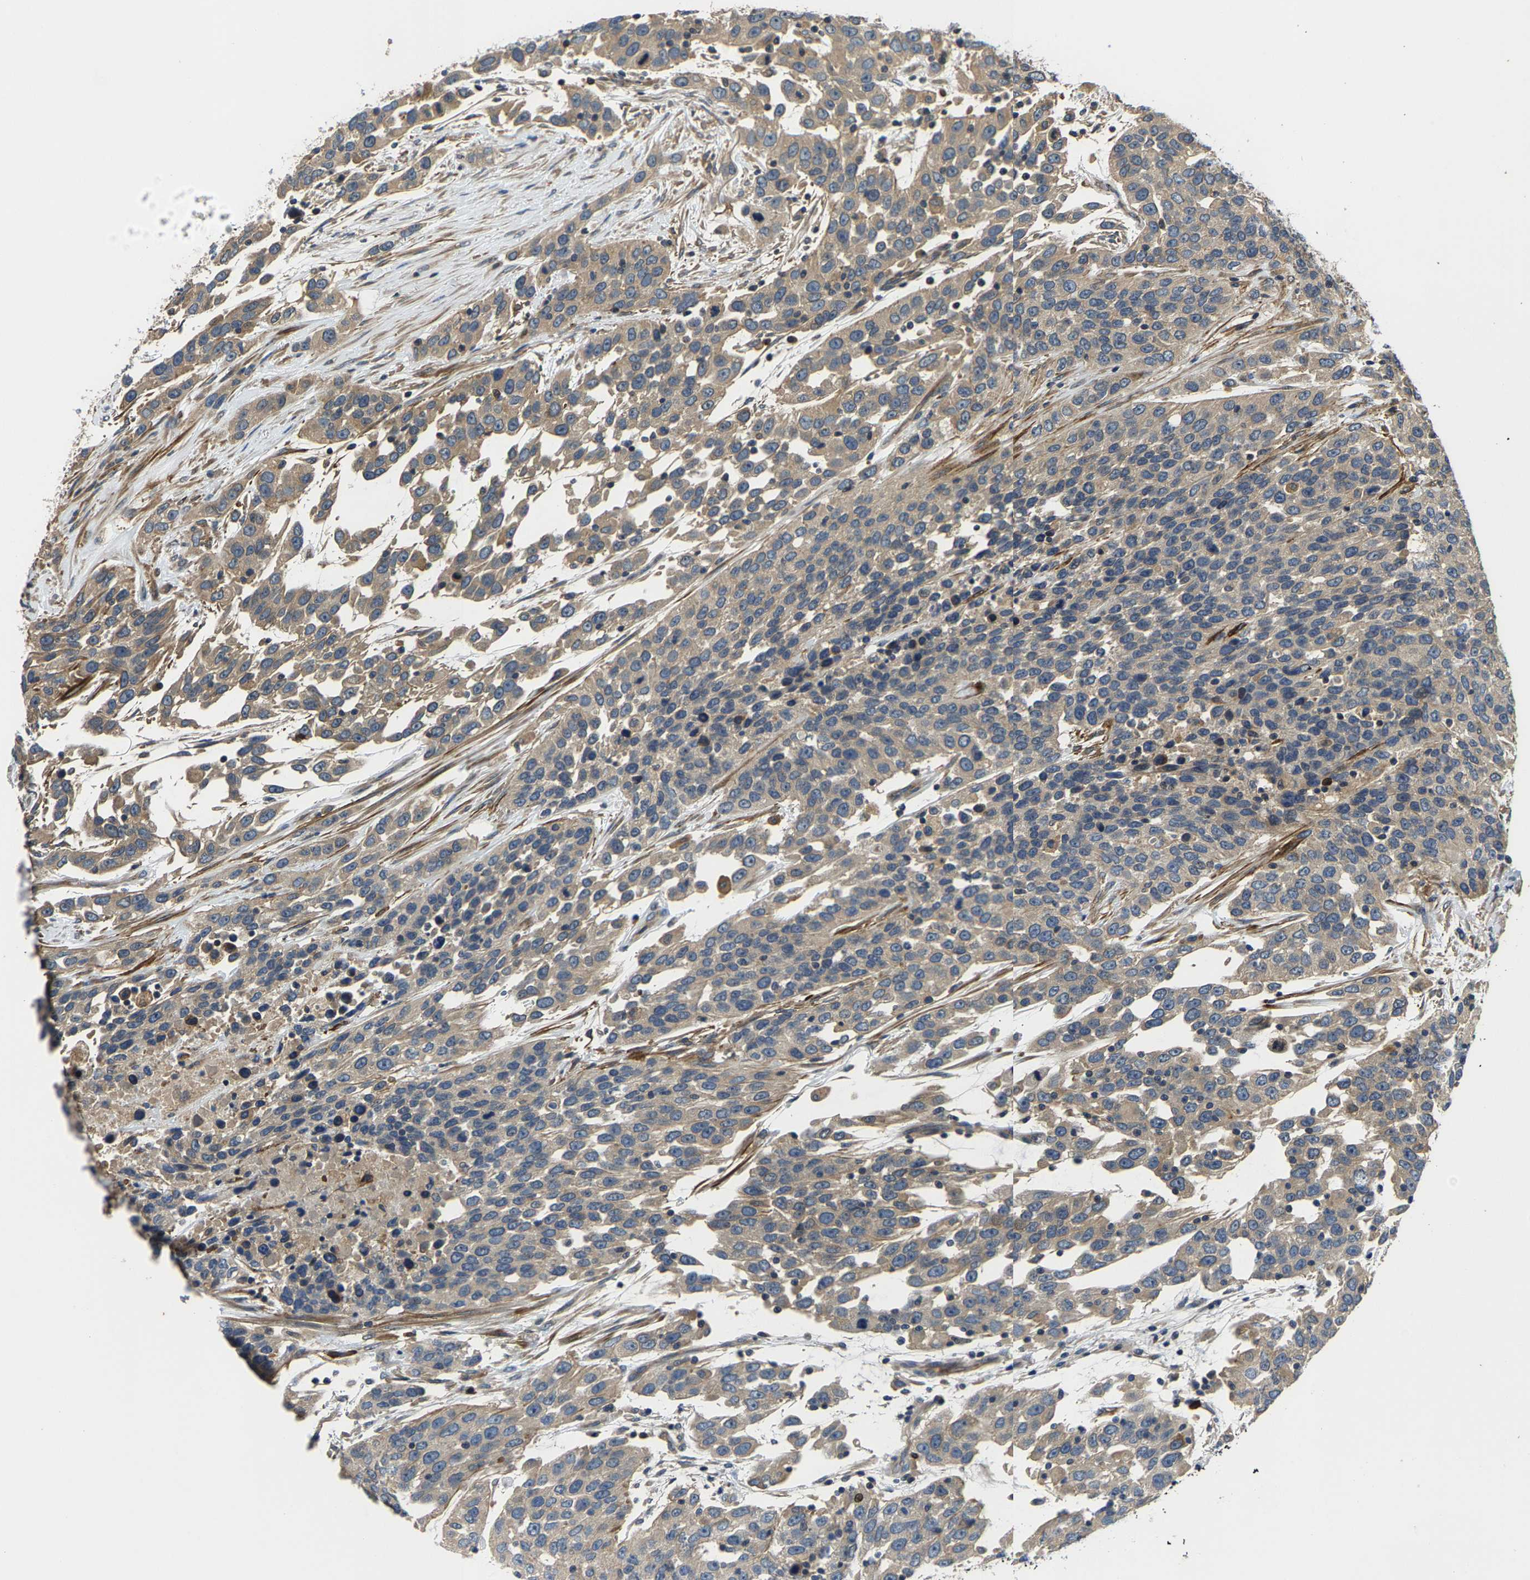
{"staining": {"intensity": "weak", "quantity": "25%-75%", "location": "cytoplasmic/membranous"}, "tissue": "urothelial cancer", "cell_type": "Tumor cells", "image_type": "cancer", "snomed": [{"axis": "morphology", "description": "Urothelial carcinoma, High grade"}, {"axis": "topography", "description": "Urinary bladder"}], "caption": "High-power microscopy captured an immunohistochemistry photomicrograph of high-grade urothelial carcinoma, revealing weak cytoplasmic/membranous positivity in about 25%-75% of tumor cells. Using DAB (3,3'-diaminobenzidine) (brown) and hematoxylin (blue) stains, captured at high magnification using brightfield microscopy.", "gene": "AGBL3", "patient": {"sex": "female", "age": 80}}